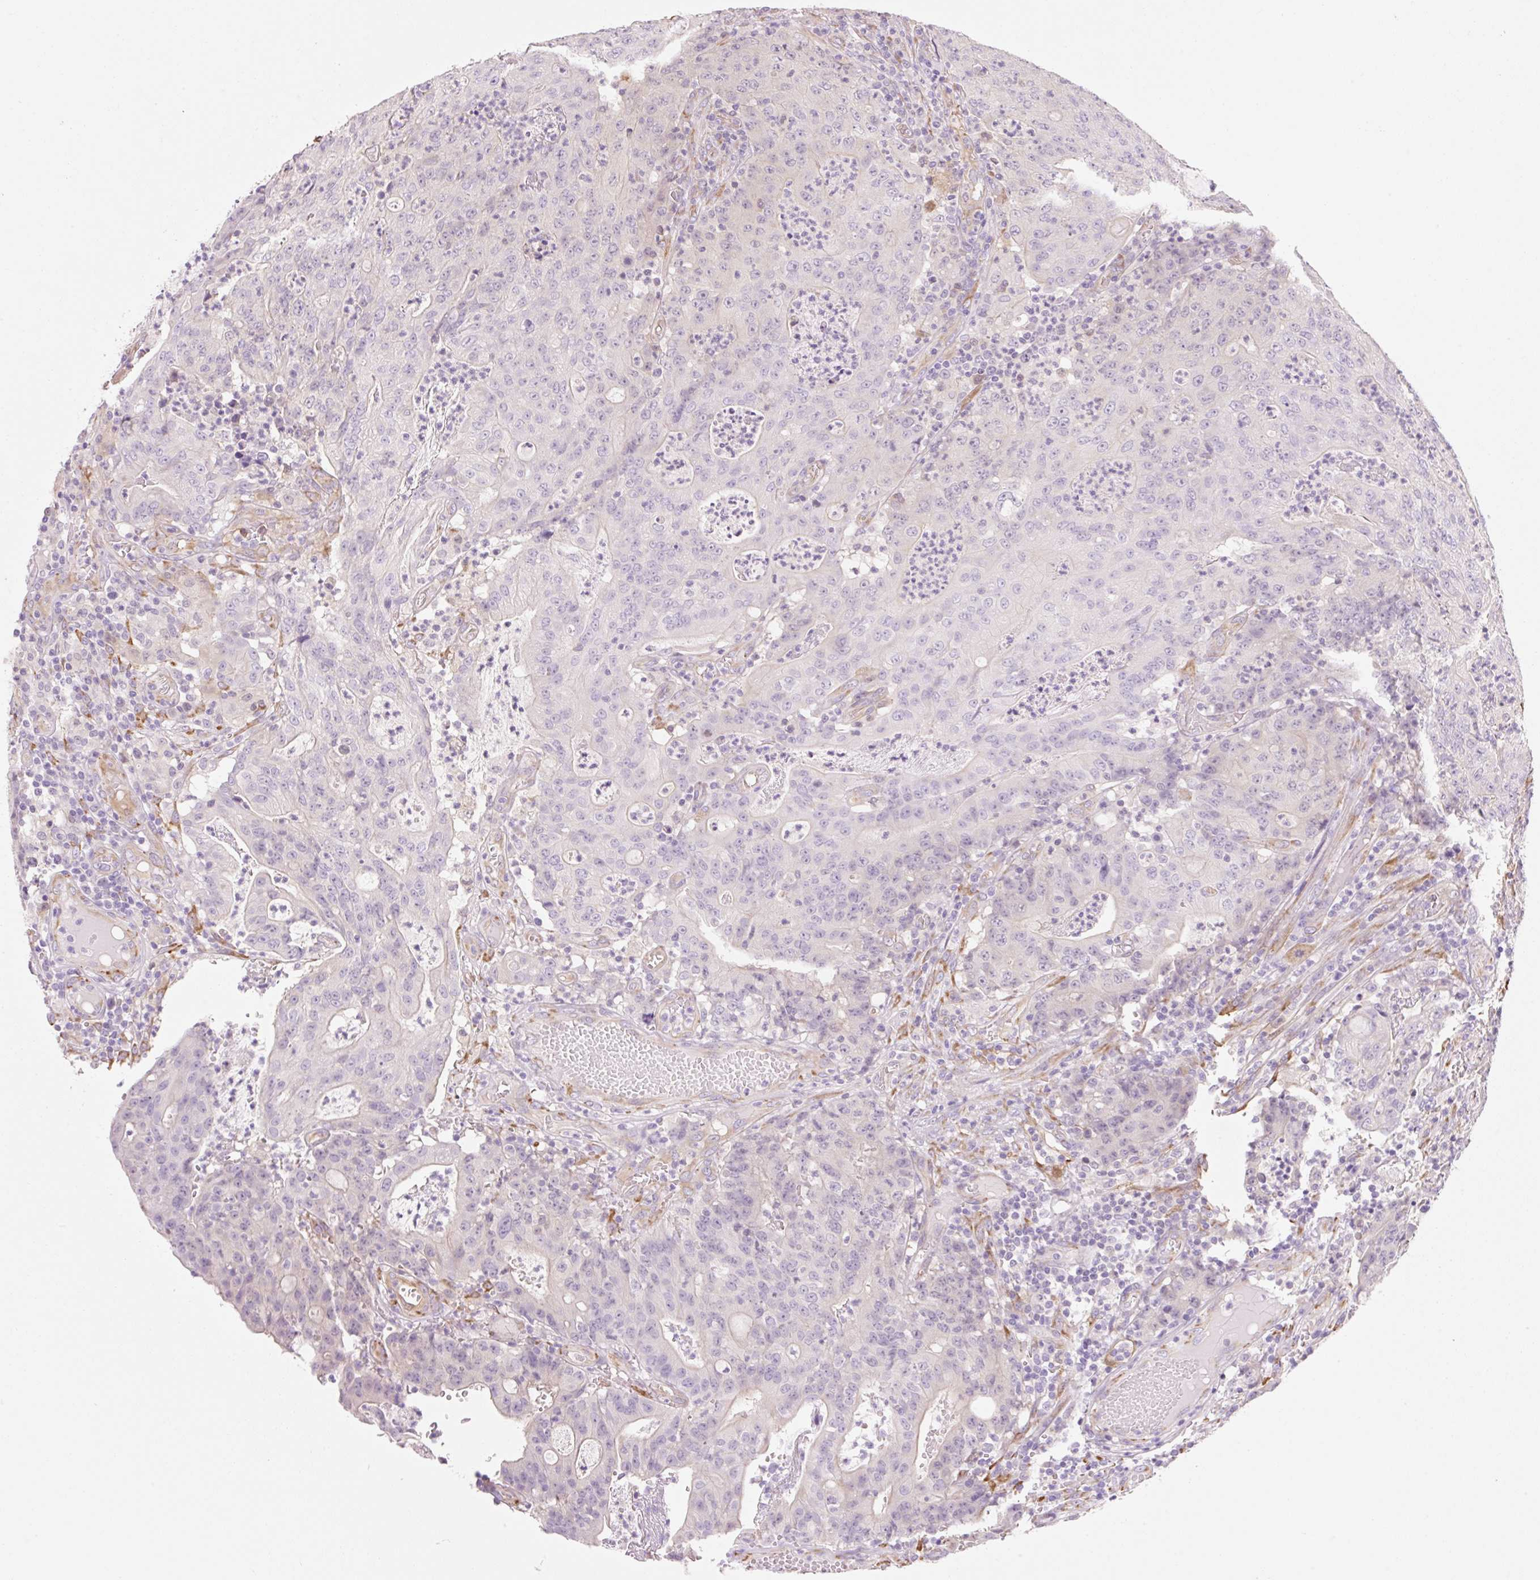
{"staining": {"intensity": "negative", "quantity": "none", "location": "none"}, "tissue": "colorectal cancer", "cell_type": "Tumor cells", "image_type": "cancer", "snomed": [{"axis": "morphology", "description": "Adenocarcinoma, NOS"}, {"axis": "topography", "description": "Colon"}], "caption": "DAB immunohistochemical staining of colorectal cancer (adenocarcinoma) exhibits no significant positivity in tumor cells. The staining is performed using DAB brown chromogen with nuclei counter-stained in using hematoxylin.", "gene": "FABP5", "patient": {"sex": "male", "age": 83}}